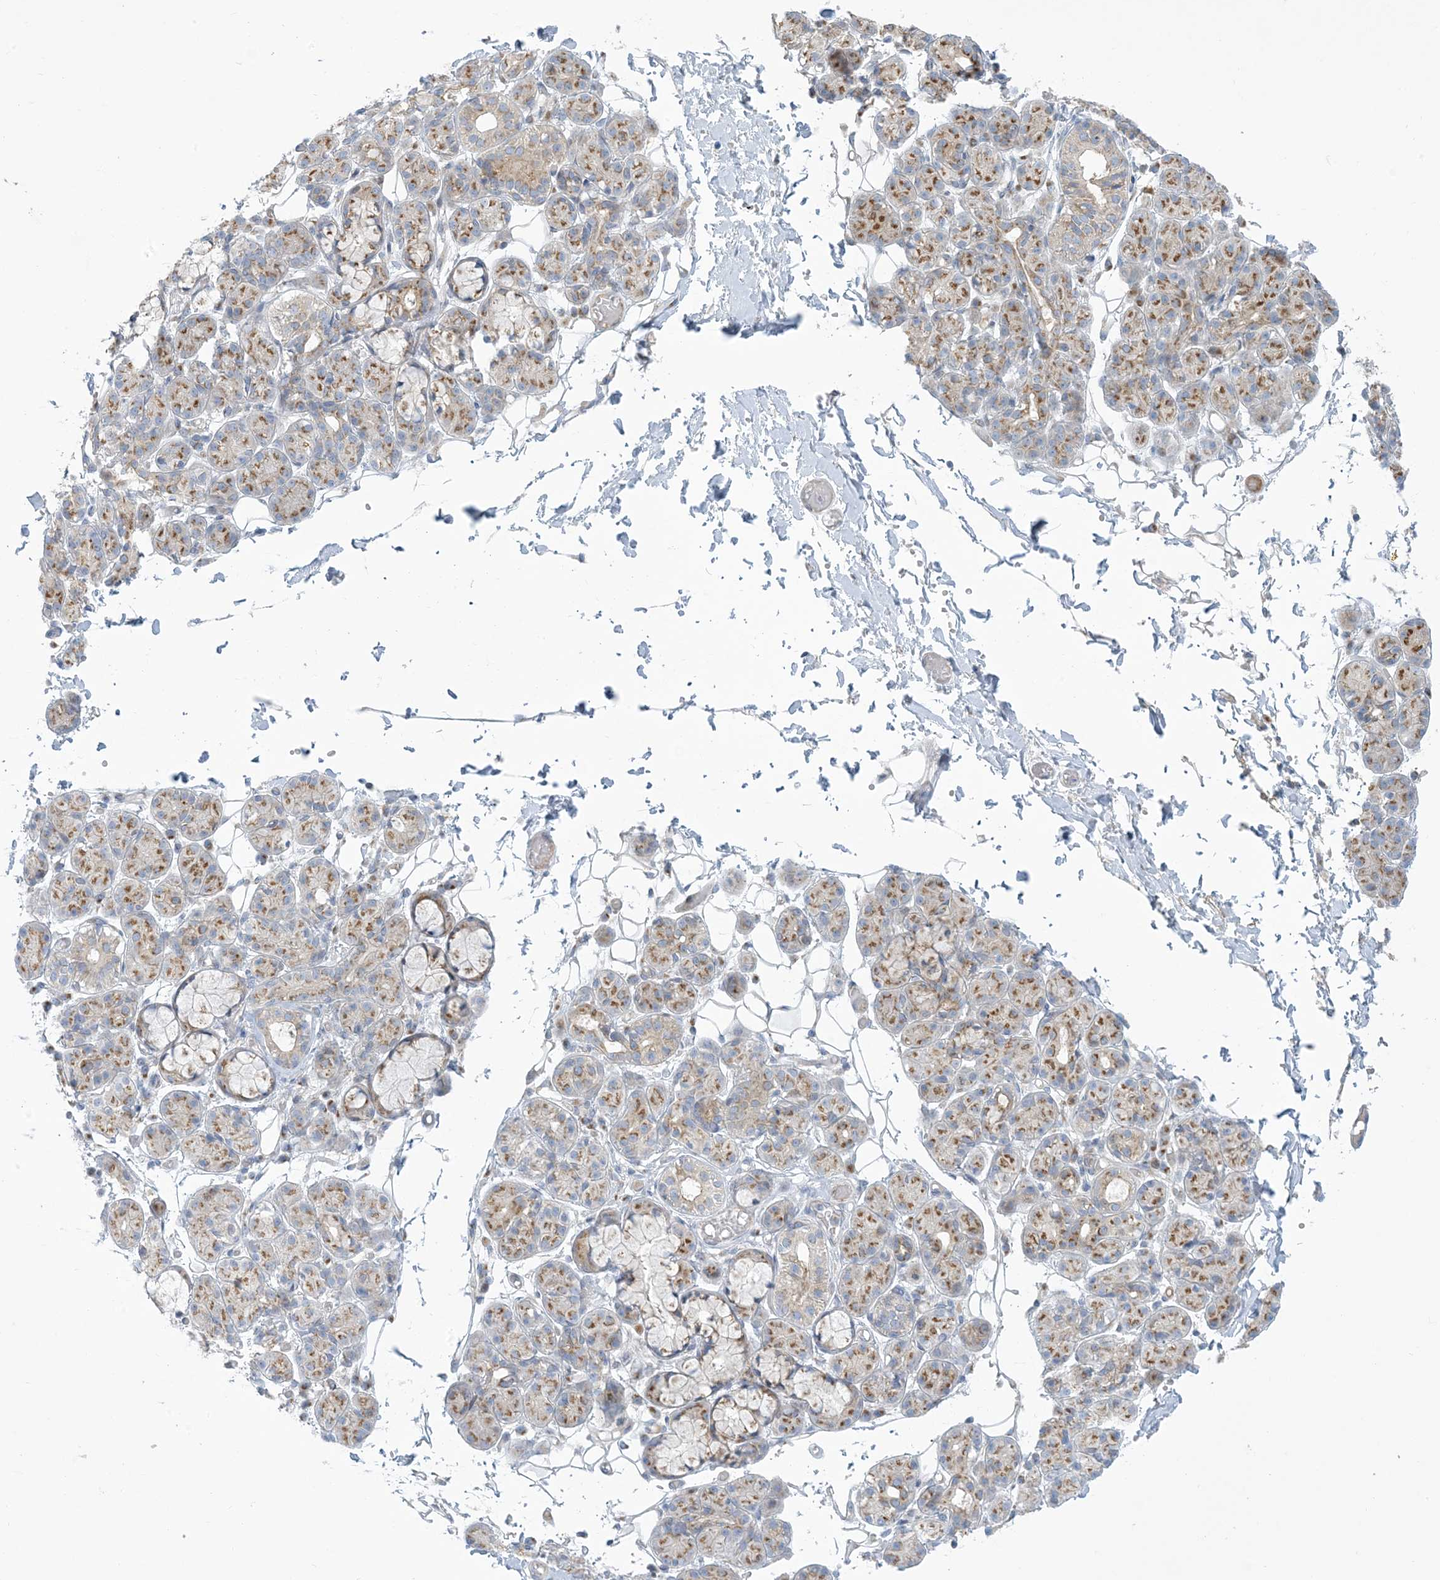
{"staining": {"intensity": "moderate", "quantity": ">75%", "location": "cytoplasmic/membranous"}, "tissue": "salivary gland", "cell_type": "Glandular cells", "image_type": "normal", "snomed": [{"axis": "morphology", "description": "Normal tissue, NOS"}, {"axis": "topography", "description": "Salivary gland"}], "caption": "A medium amount of moderate cytoplasmic/membranous positivity is present in about >75% of glandular cells in unremarkable salivary gland. The staining was performed using DAB, with brown indicating positive protein expression. Nuclei are stained blue with hematoxylin.", "gene": "AFTPH", "patient": {"sex": "male", "age": 63}}